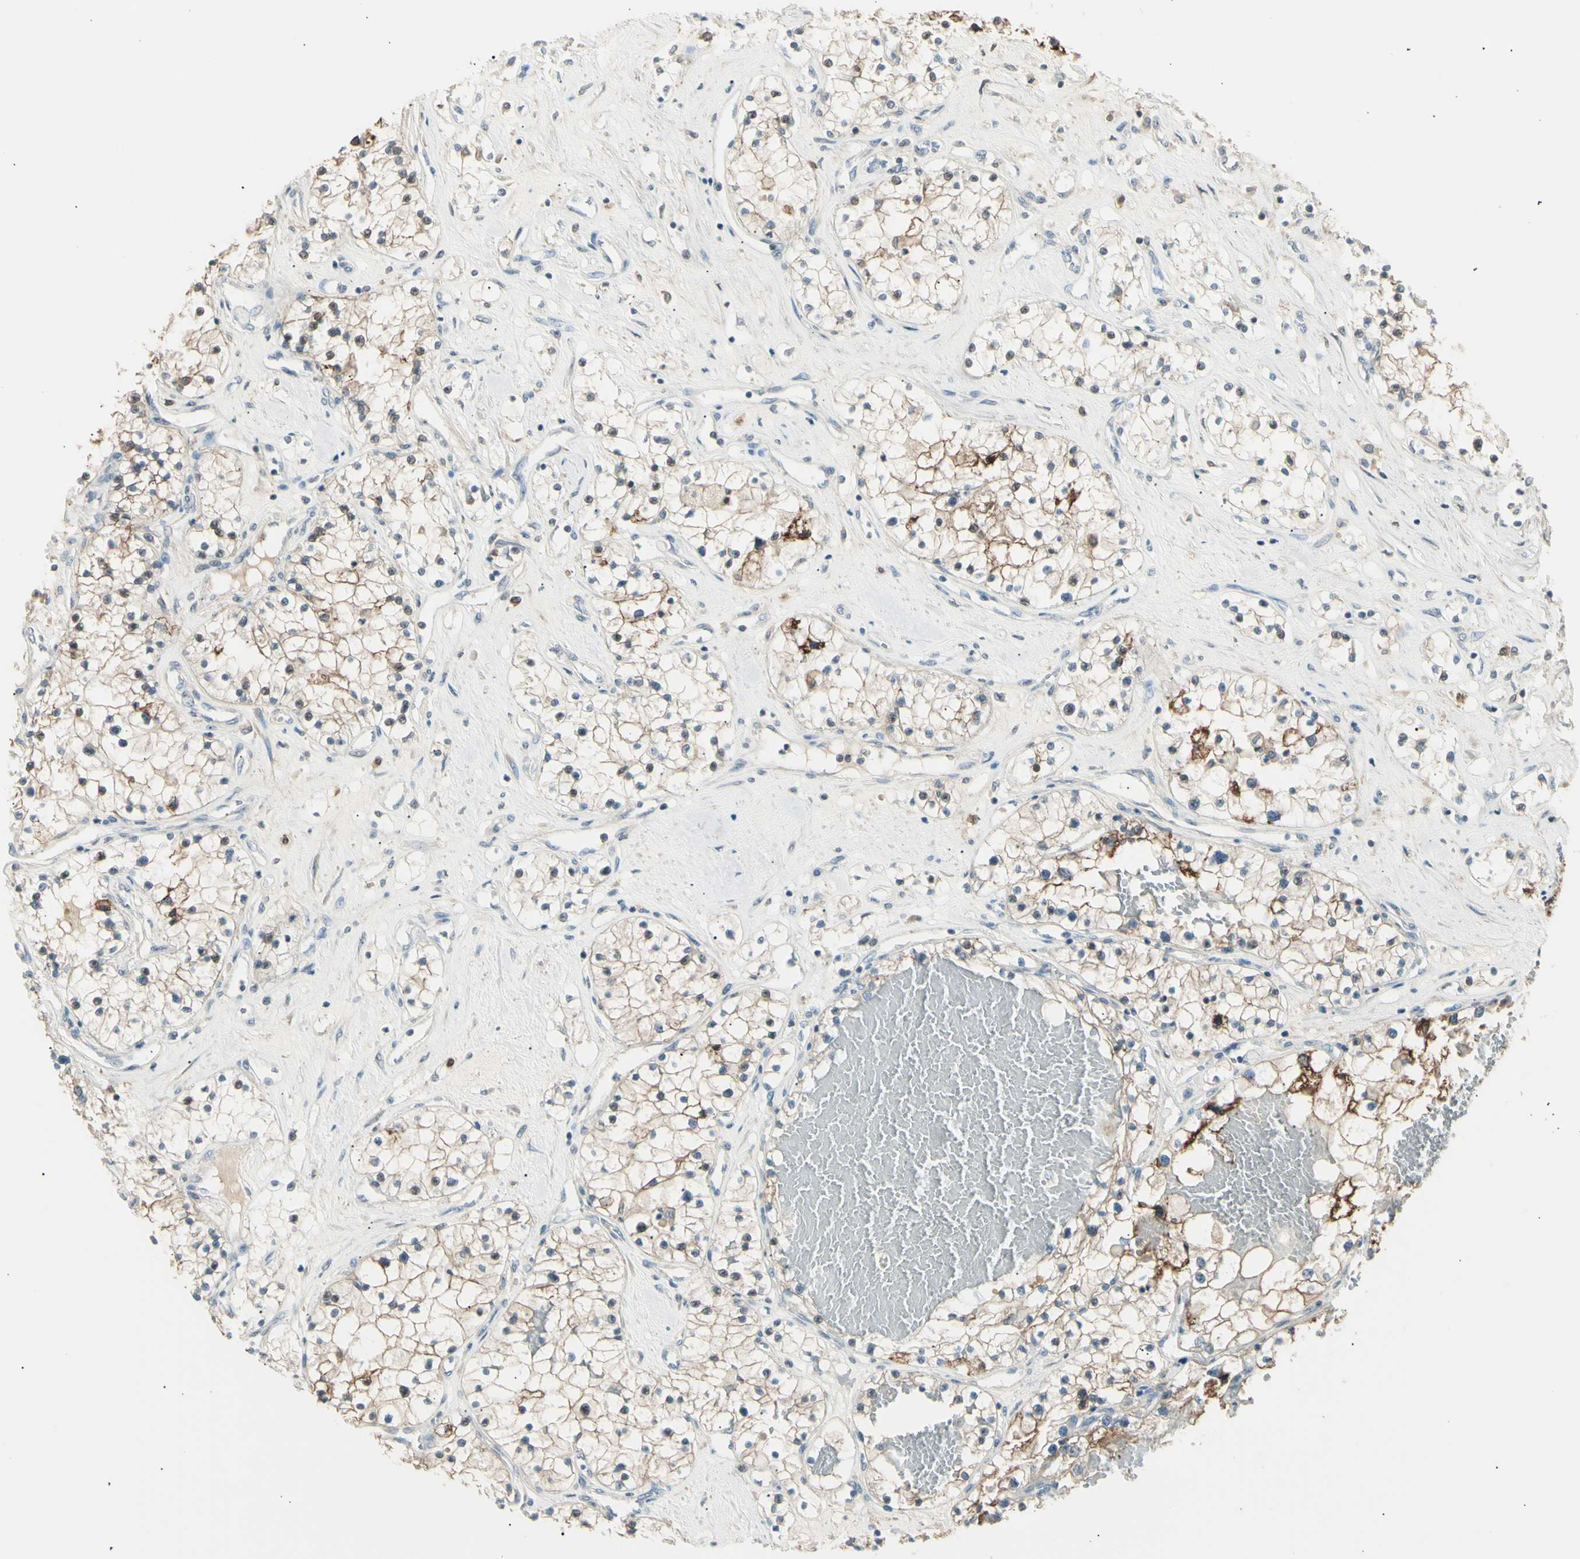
{"staining": {"intensity": "moderate", "quantity": "<25%", "location": "cytoplasmic/membranous"}, "tissue": "renal cancer", "cell_type": "Tumor cells", "image_type": "cancer", "snomed": [{"axis": "morphology", "description": "Adenocarcinoma, NOS"}, {"axis": "topography", "description": "Kidney"}], "caption": "Immunohistochemical staining of renal adenocarcinoma displays moderate cytoplasmic/membranous protein positivity in about <25% of tumor cells. (DAB (3,3'-diaminobenzidine) IHC with brightfield microscopy, high magnification).", "gene": "LHPP", "patient": {"sex": "male", "age": 68}}